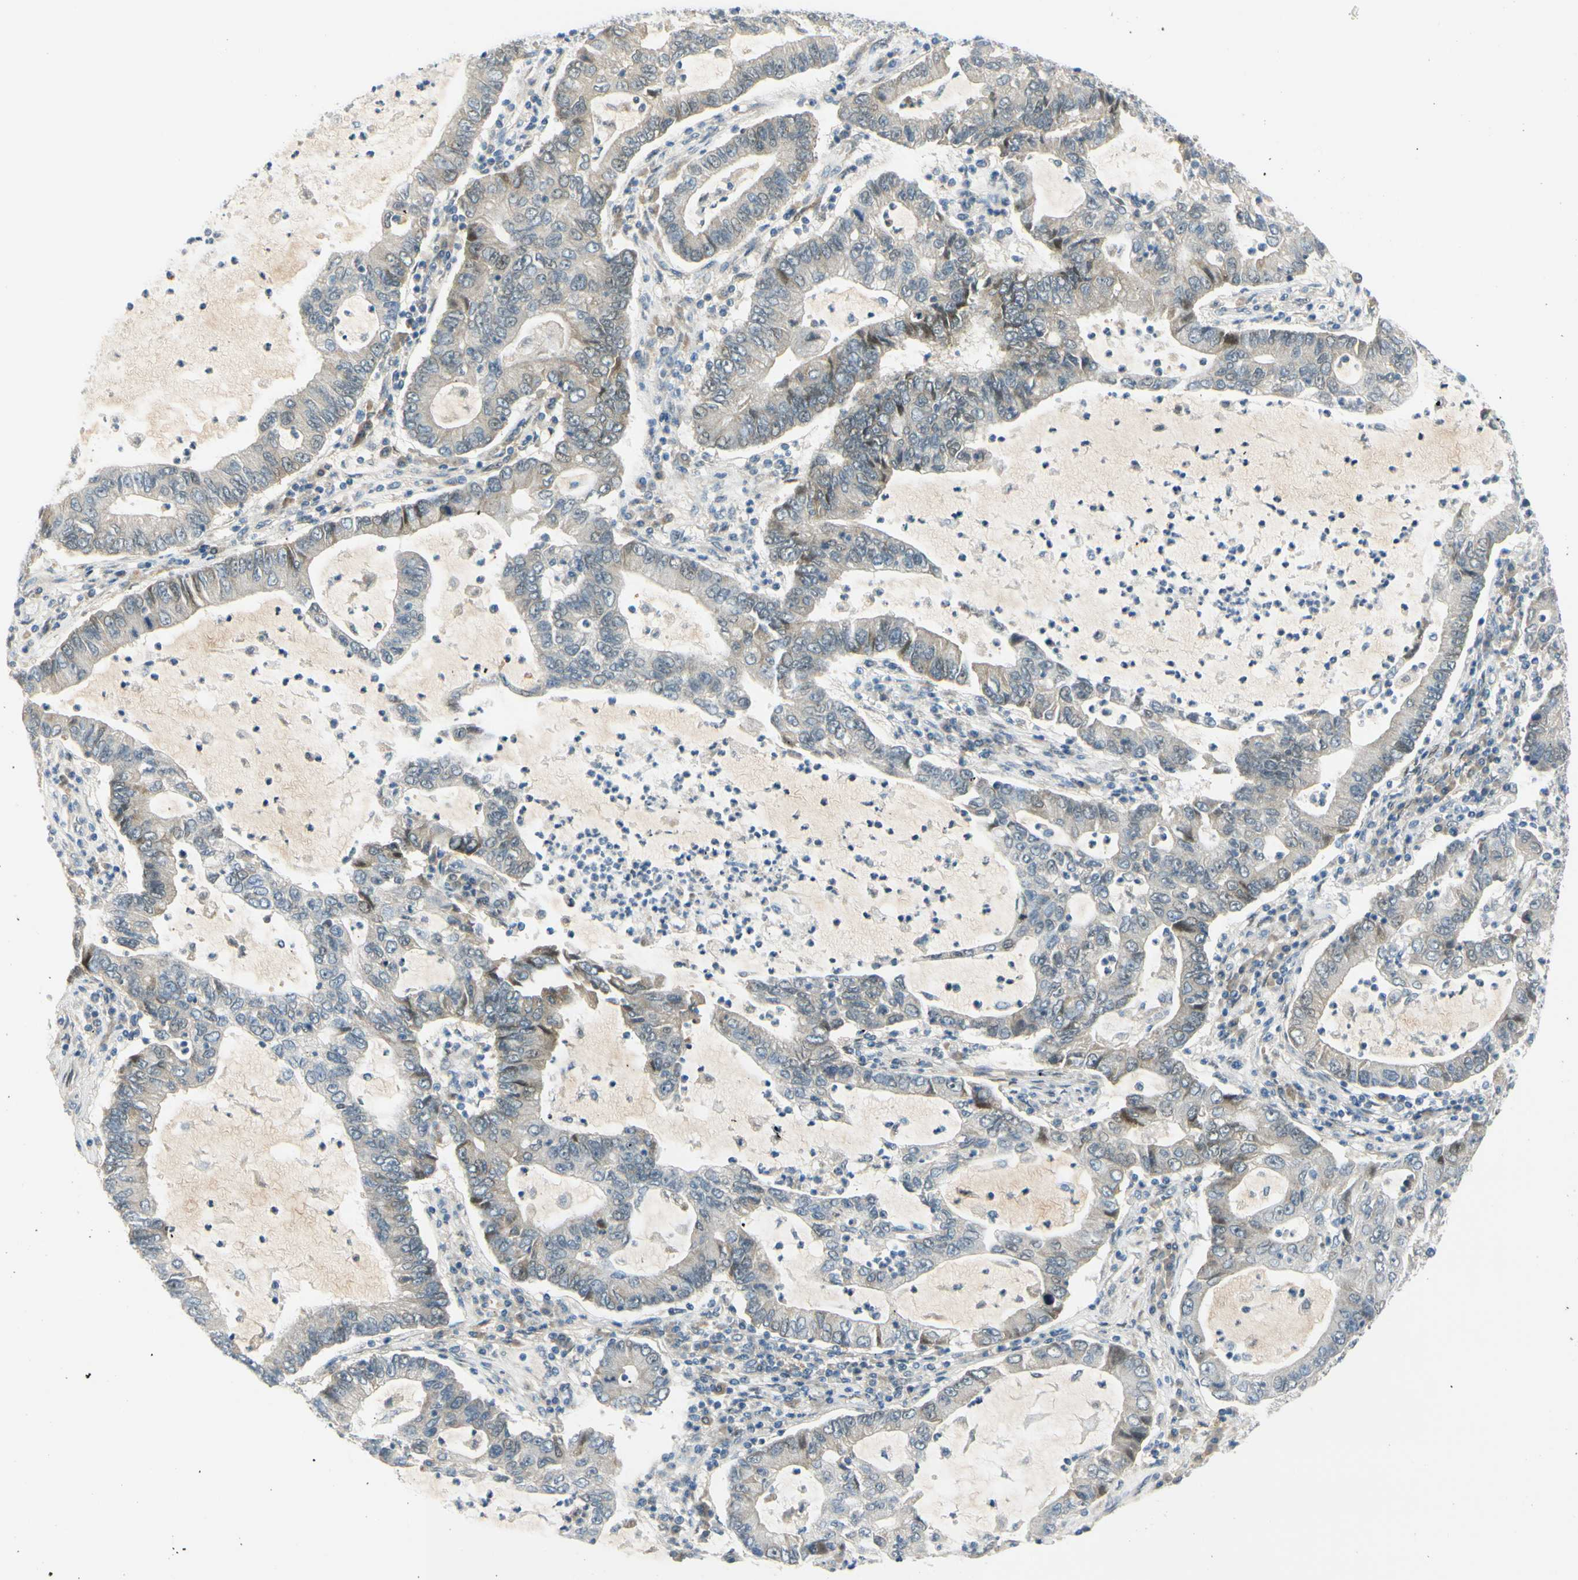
{"staining": {"intensity": "weak", "quantity": "25%-75%", "location": "nuclear"}, "tissue": "lung cancer", "cell_type": "Tumor cells", "image_type": "cancer", "snomed": [{"axis": "morphology", "description": "Adenocarcinoma, NOS"}, {"axis": "topography", "description": "Lung"}], "caption": "Immunohistochemistry (IHC) photomicrograph of adenocarcinoma (lung) stained for a protein (brown), which reveals low levels of weak nuclear staining in approximately 25%-75% of tumor cells.", "gene": "FHL2", "patient": {"sex": "female", "age": 51}}